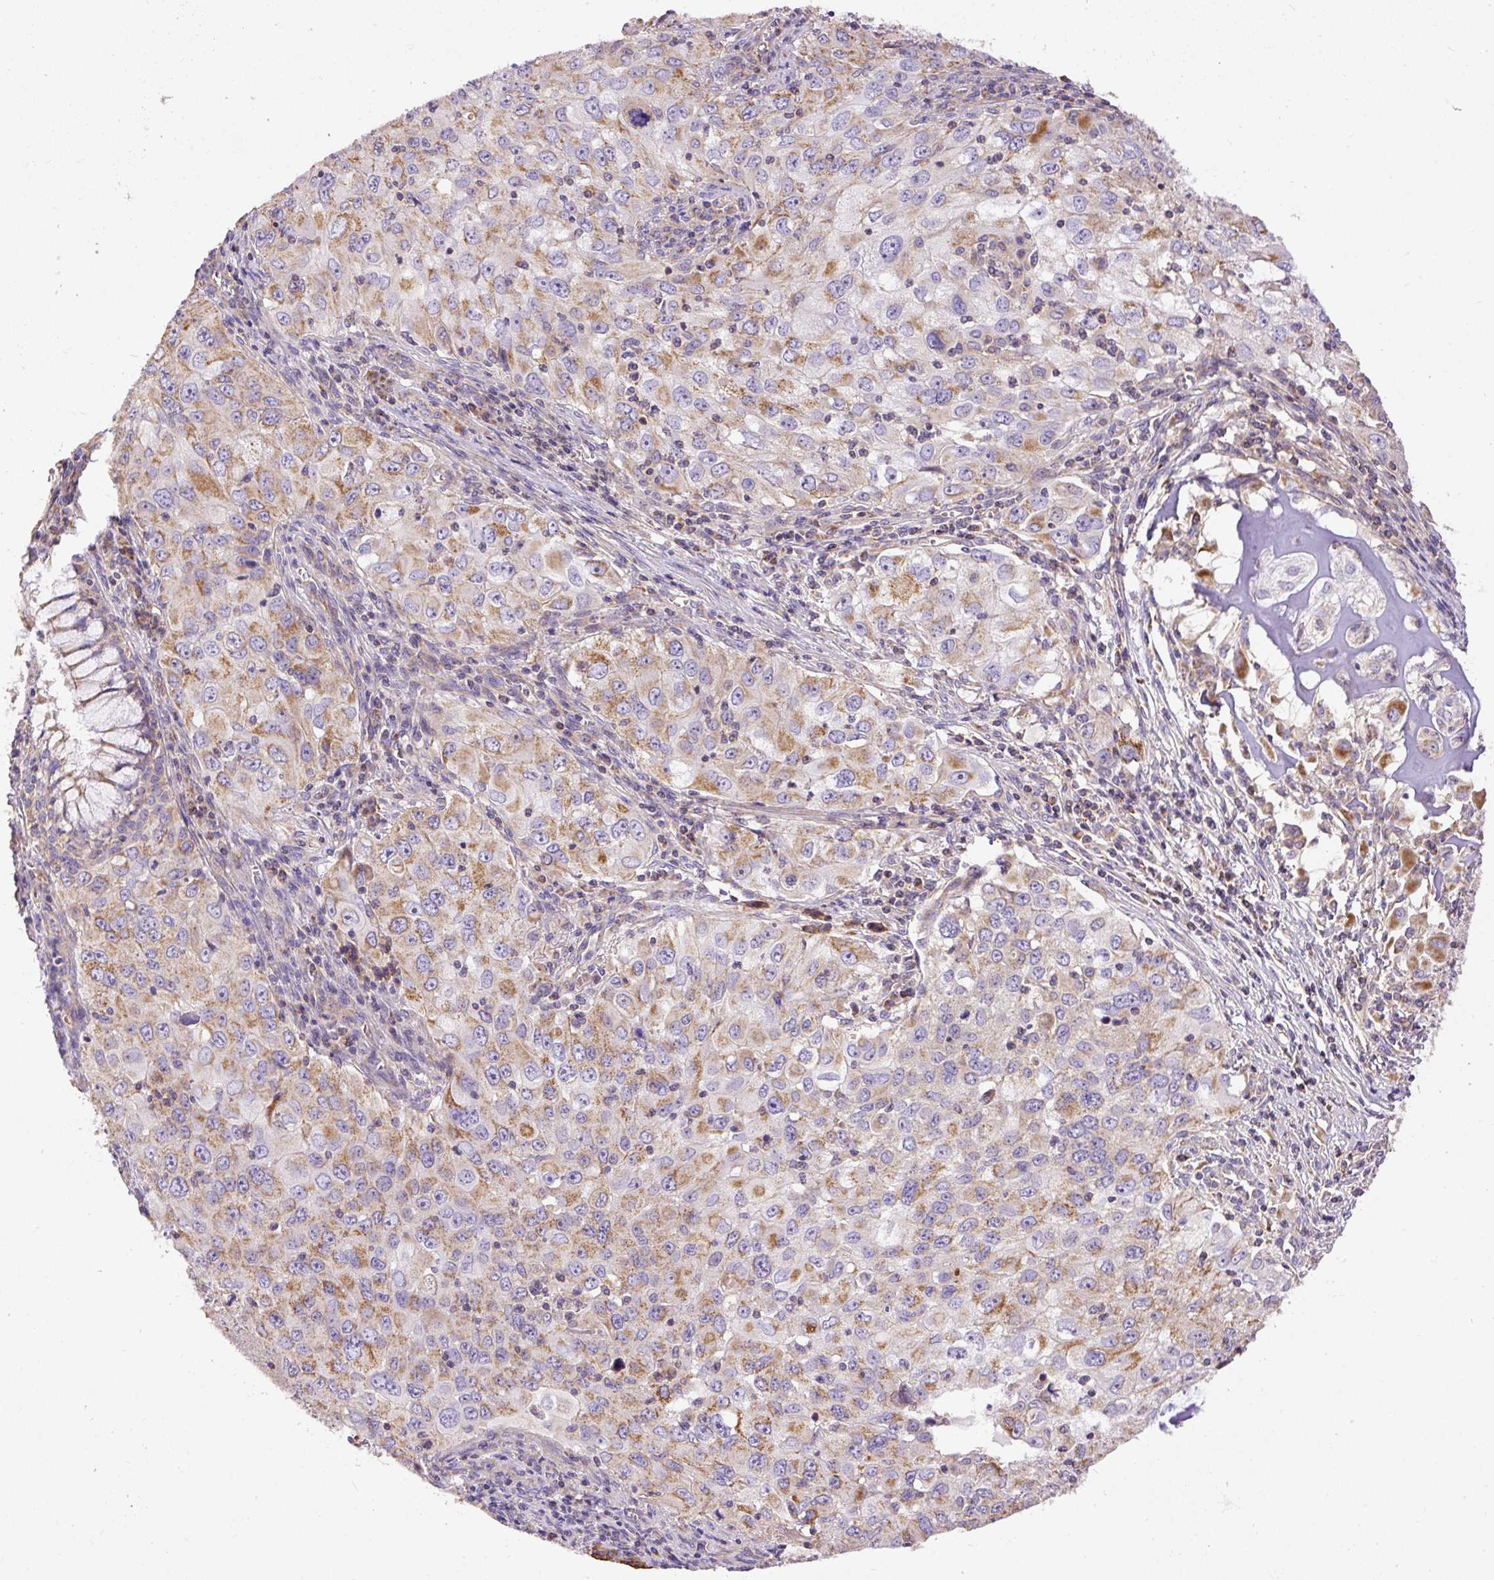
{"staining": {"intensity": "moderate", "quantity": "25%-75%", "location": "cytoplasmic/membranous"}, "tissue": "lung cancer", "cell_type": "Tumor cells", "image_type": "cancer", "snomed": [{"axis": "morphology", "description": "Adenocarcinoma, NOS"}, {"axis": "morphology", "description": "Adenocarcinoma, metastatic, NOS"}, {"axis": "topography", "description": "Lymph node"}, {"axis": "topography", "description": "Lung"}], "caption": "DAB (3,3'-diaminobenzidine) immunohistochemical staining of human lung metastatic adenocarcinoma displays moderate cytoplasmic/membranous protein positivity in about 25%-75% of tumor cells.", "gene": "NDUFAF2", "patient": {"sex": "female", "age": 42}}